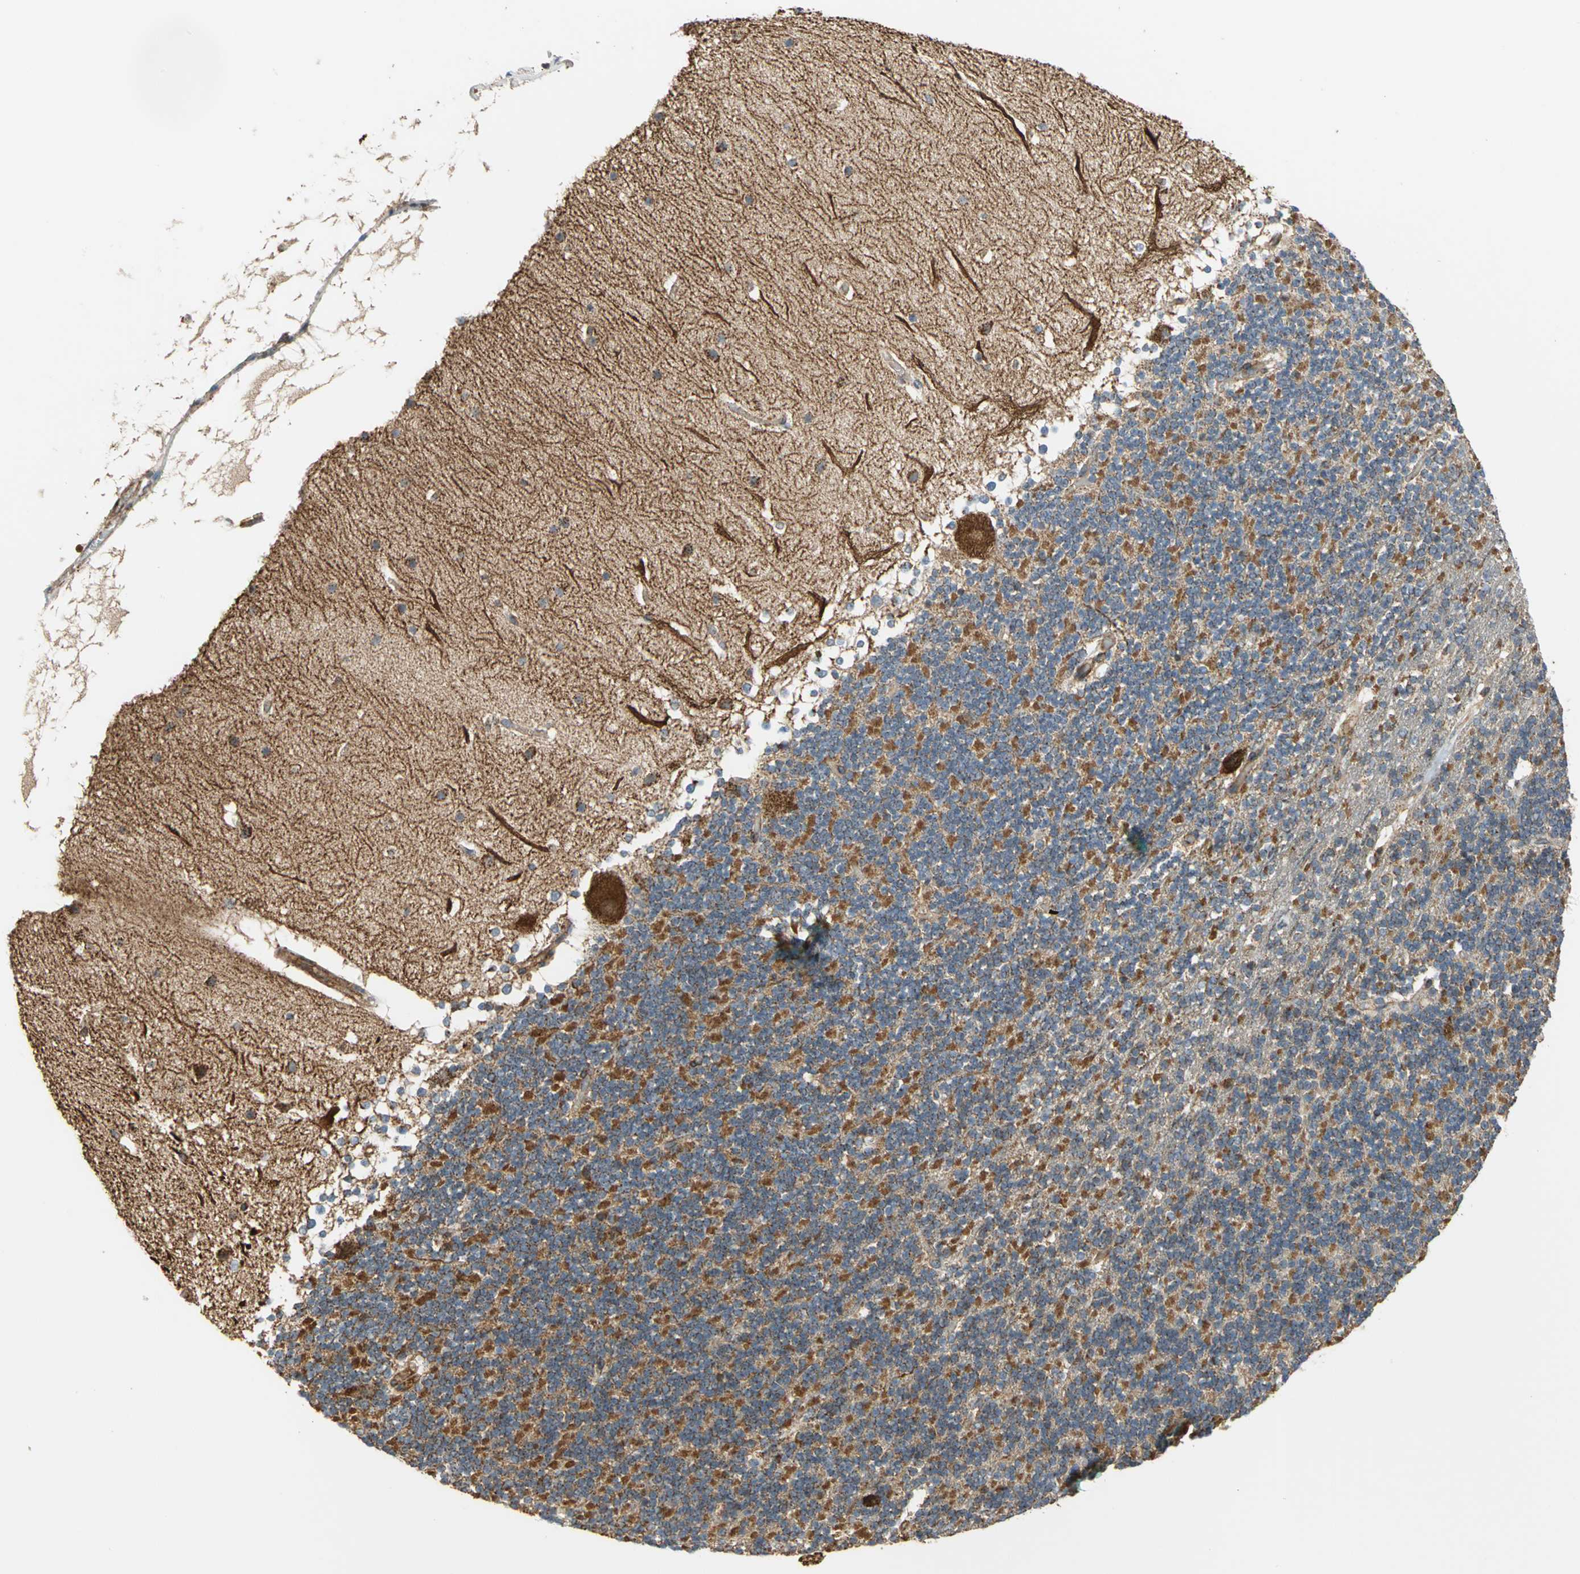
{"staining": {"intensity": "weak", "quantity": ">75%", "location": "cytoplasmic/membranous"}, "tissue": "cerebellum", "cell_type": "Cells in granular layer", "image_type": "normal", "snomed": [{"axis": "morphology", "description": "Normal tissue, NOS"}, {"axis": "topography", "description": "Cerebellum"}], "caption": "Normal cerebellum displays weak cytoplasmic/membranous positivity in approximately >75% of cells in granular layer, visualized by immunohistochemistry. The protein of interest is shown in brown color, while the nuclei are stained blue.", "gene": "MRPS22", "patient": {"sex": "female", "age": 19}}